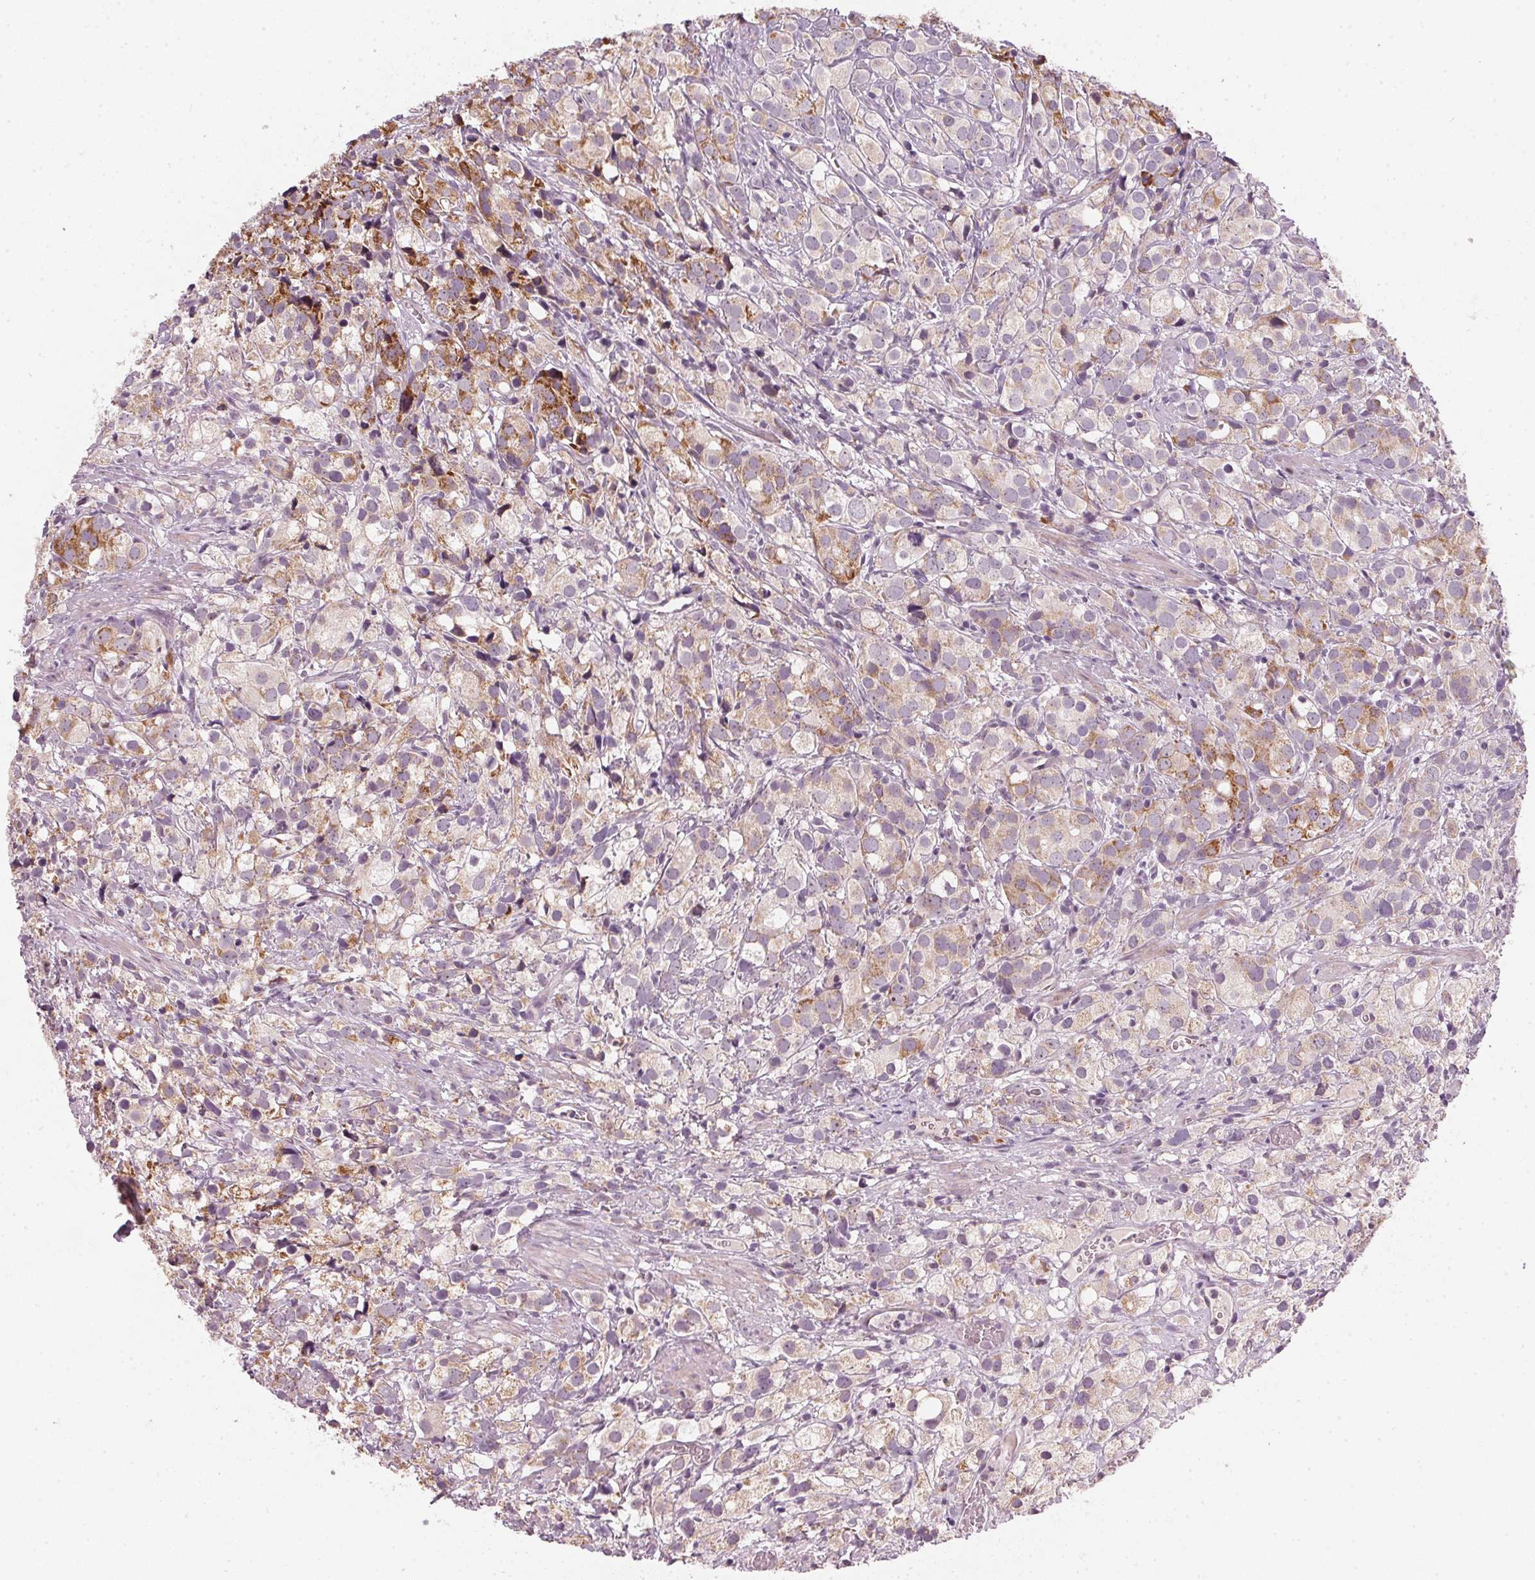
{"staining": {"intensity": "moderate", "quantity": ">75%", "location": "cytoplasmic/membranous"}, "tissue": "prostate cancer", "cell_type": "Tumor cells", "image_type": "cancer", "snomed": [{"axis": "morphology", "description": "Adenocarcinoma, High grade"}, {"axis": "topography", "description": "Prostate"}], "caption": "Prostate adenocarcinoma (high-grade) stained with DAB (3,3'-diaminobenzidine) immunohistochemistry shows medium levels of moderate cytoplasmic/membranous expression in approximately >75% of tumor cells. Nuclei are stained in blue.", "gene": "COQ7", "patient": {"sex": "male", "age": 86}}